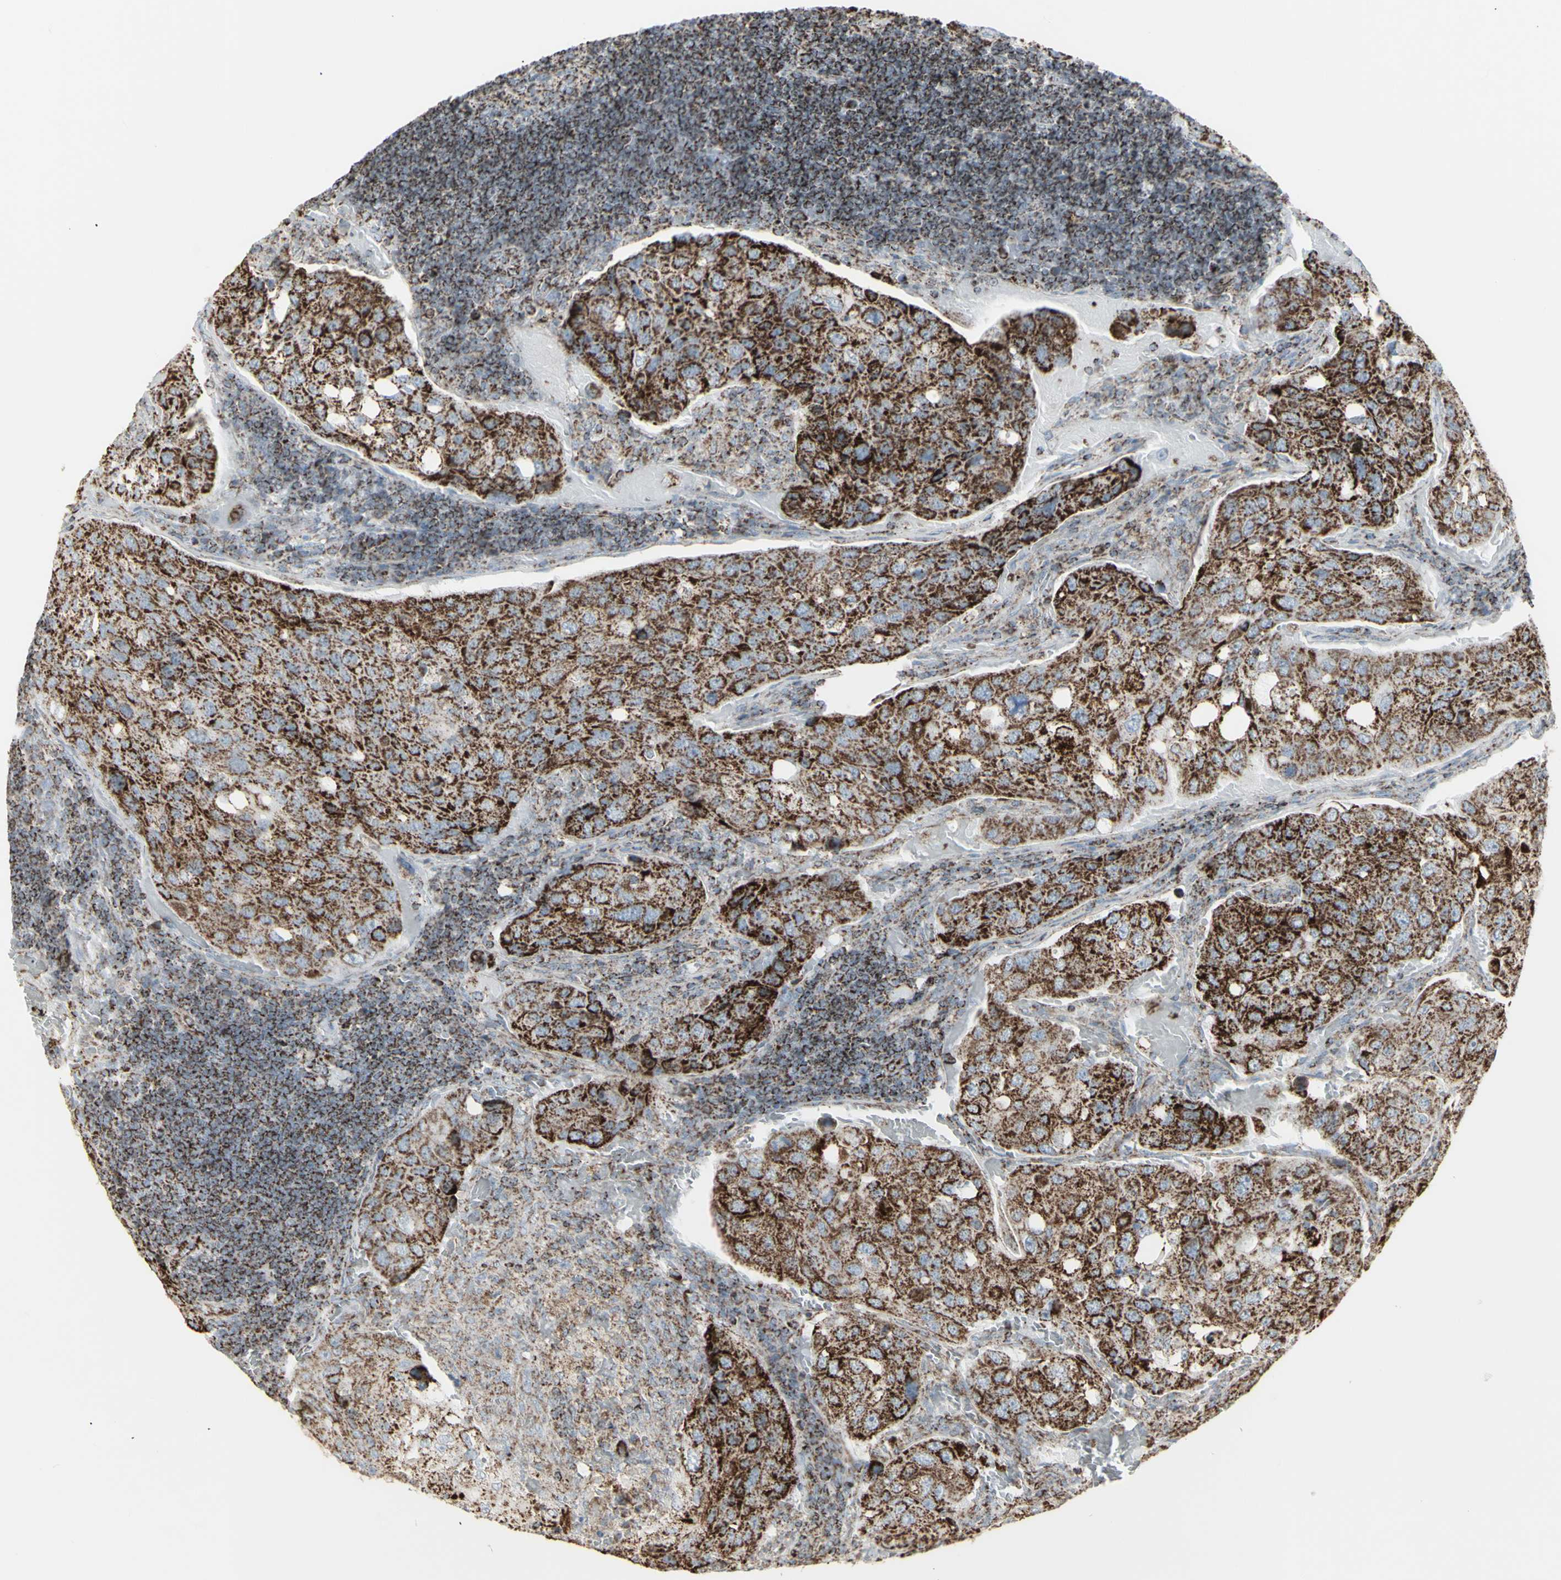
{"staining": {"intensity": "strong", "quantity": ">75%", "location": "cytoplasmic/membranous"}, "tissue": "urothelial cancer", "cell_type": "Tumor cells", "image_type": "cancer", "snomed": [{"axis": "morphology", "description": "Urothelial carcinoma, High grade"}, {"axis": "topography", "description": "Lymph node"}, {"axis": "topography", "description": "Urinary bladder"}], "caption": "Immunohistochemical staining of human urothelial cancer displays high levels of strong cytoplasmic/membranous staining in approximately >75% of tumor cells. The staining was performed using DAB (3,3'-diaminobenzidine), with brown indicating positive protein expression. Nuclei are stained blue with hematoxylin.", "gene": "PLGRKT", "patient": {"sex": "male", "age": 51}}